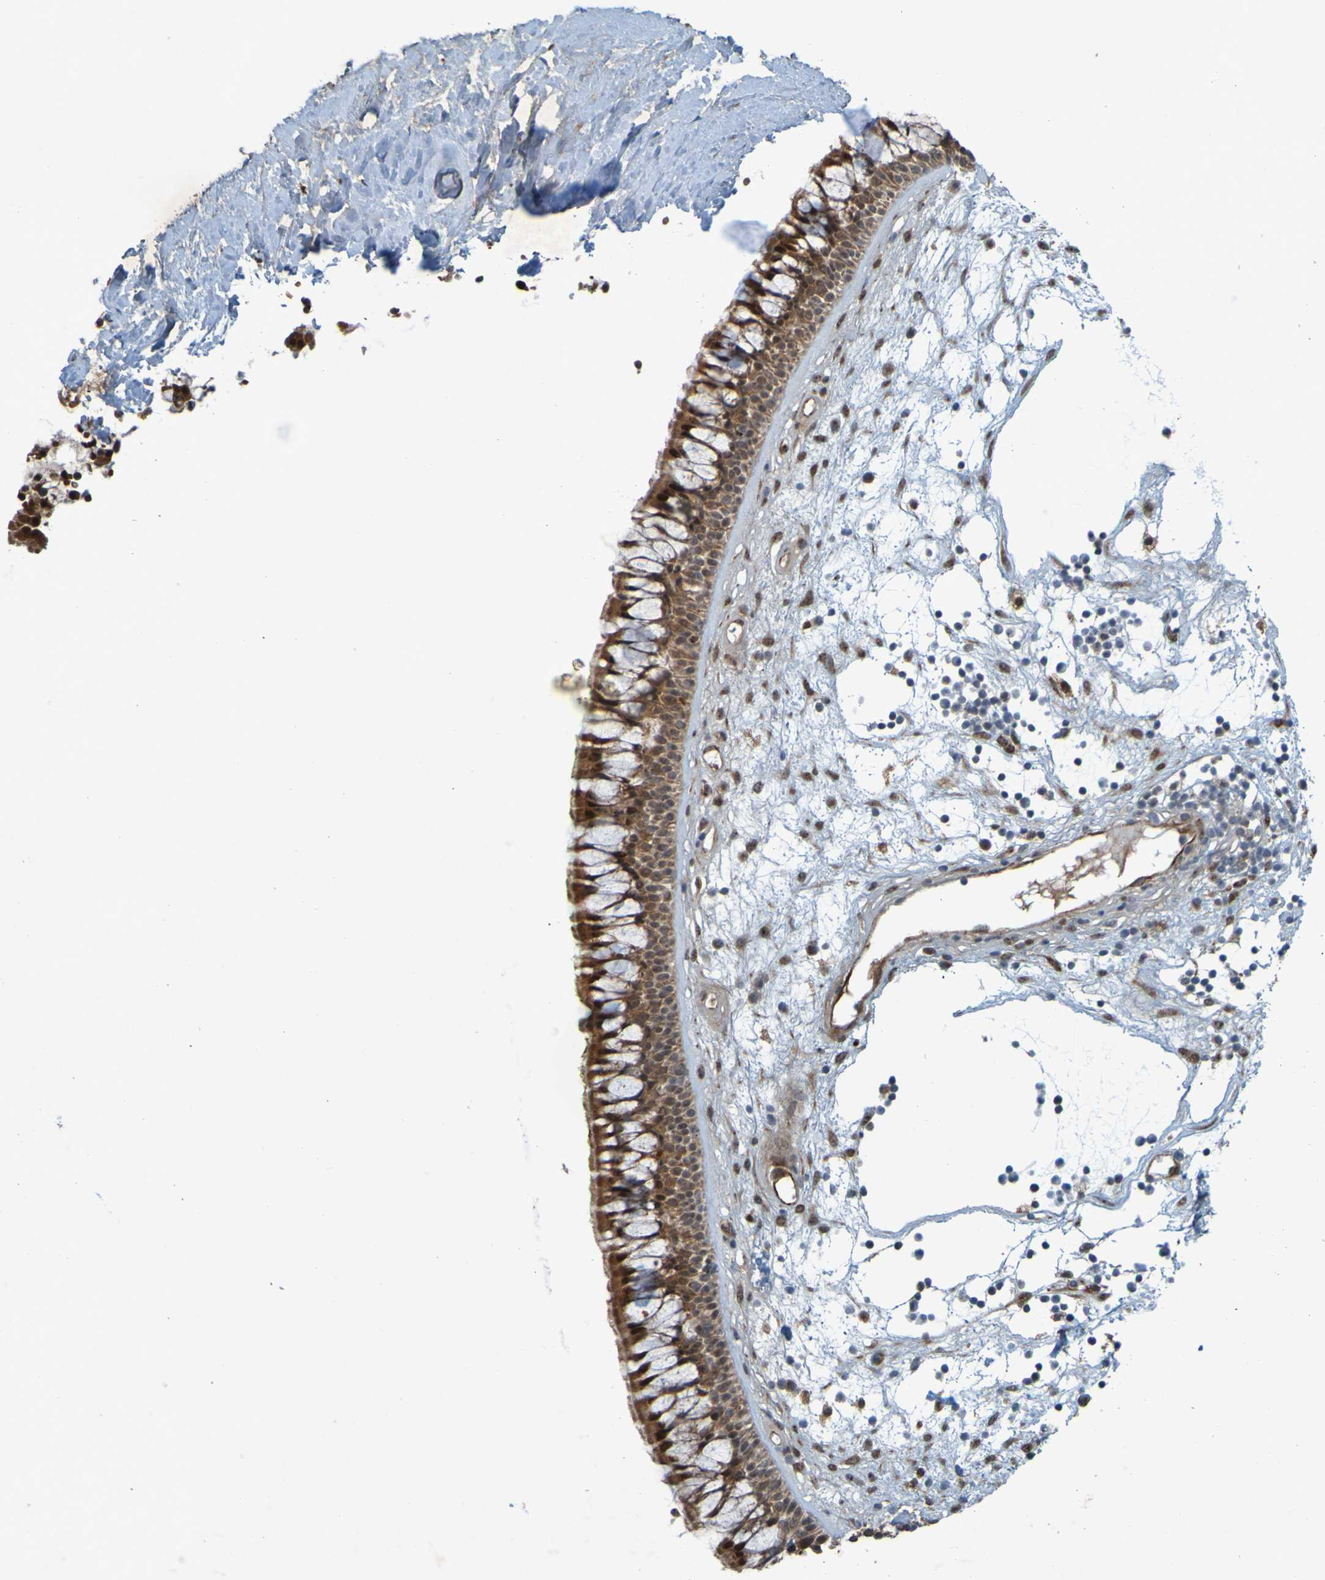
{"staining": {"intensity": "moderate", "quantity": ">75%", "location": "cytoplasmic/membranous,nuclear"}, "tissue": "nasopharynx", "cell_type": "Respiratory epithelial cells", "image_type": "normal", "snomed": [{"axis": "morphology", "description": "Normal tissue, NOS"}, {"axis": "morphology", "description": "Inflammation, NOS"}, {"axis": "topography", "description": "Nasopharynx"}], "caption": "Respiratory epithelial cells display moderate cytoplasmic/membranous,nuclear expression in about >75% of cells in unremarkable nasopharynx.", "gene": "MCPH1", "patient": {"sex": "male", "age": 48}}